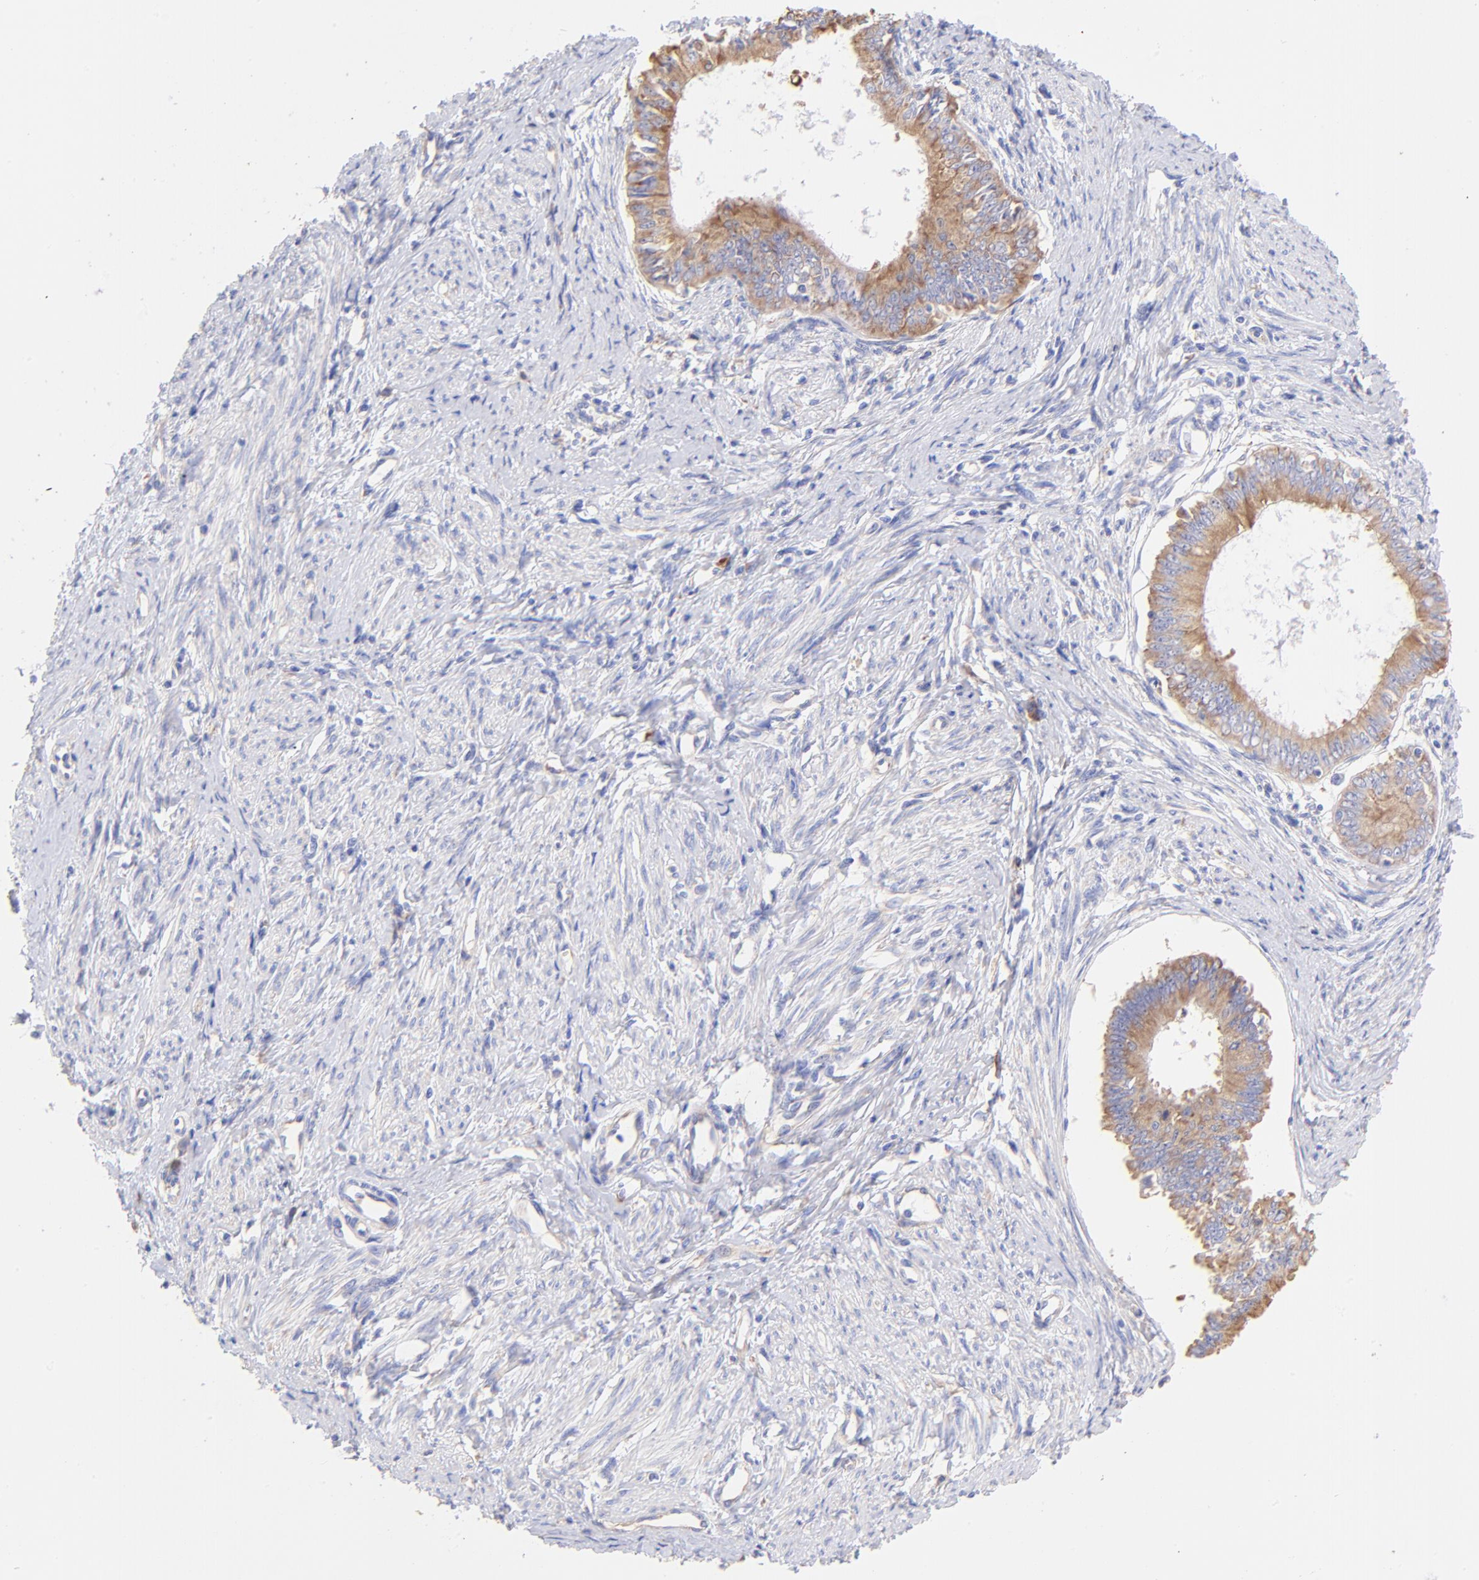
{"staining": {"intensity": "moderate", "quantity": ">75%", "location": "cytoplasmic/membranous"}, "tissue": "endometrial cancer", "cell_type": "Tumor cells", "image_type": "cancer", "snomed": [{"axis": "morphology", "description": "Adenocarcinoma, NOS"}, {"axis": "topography", "description": "Endometrium"}], "caption": "This is an image of immunohistochemistry staining of endometrial cancer, which shows moderate expression in the cytoplasmic/membranous of tumor cells.", "gene": "RPL30", "patient": {"sex": "female", "age": 76}}